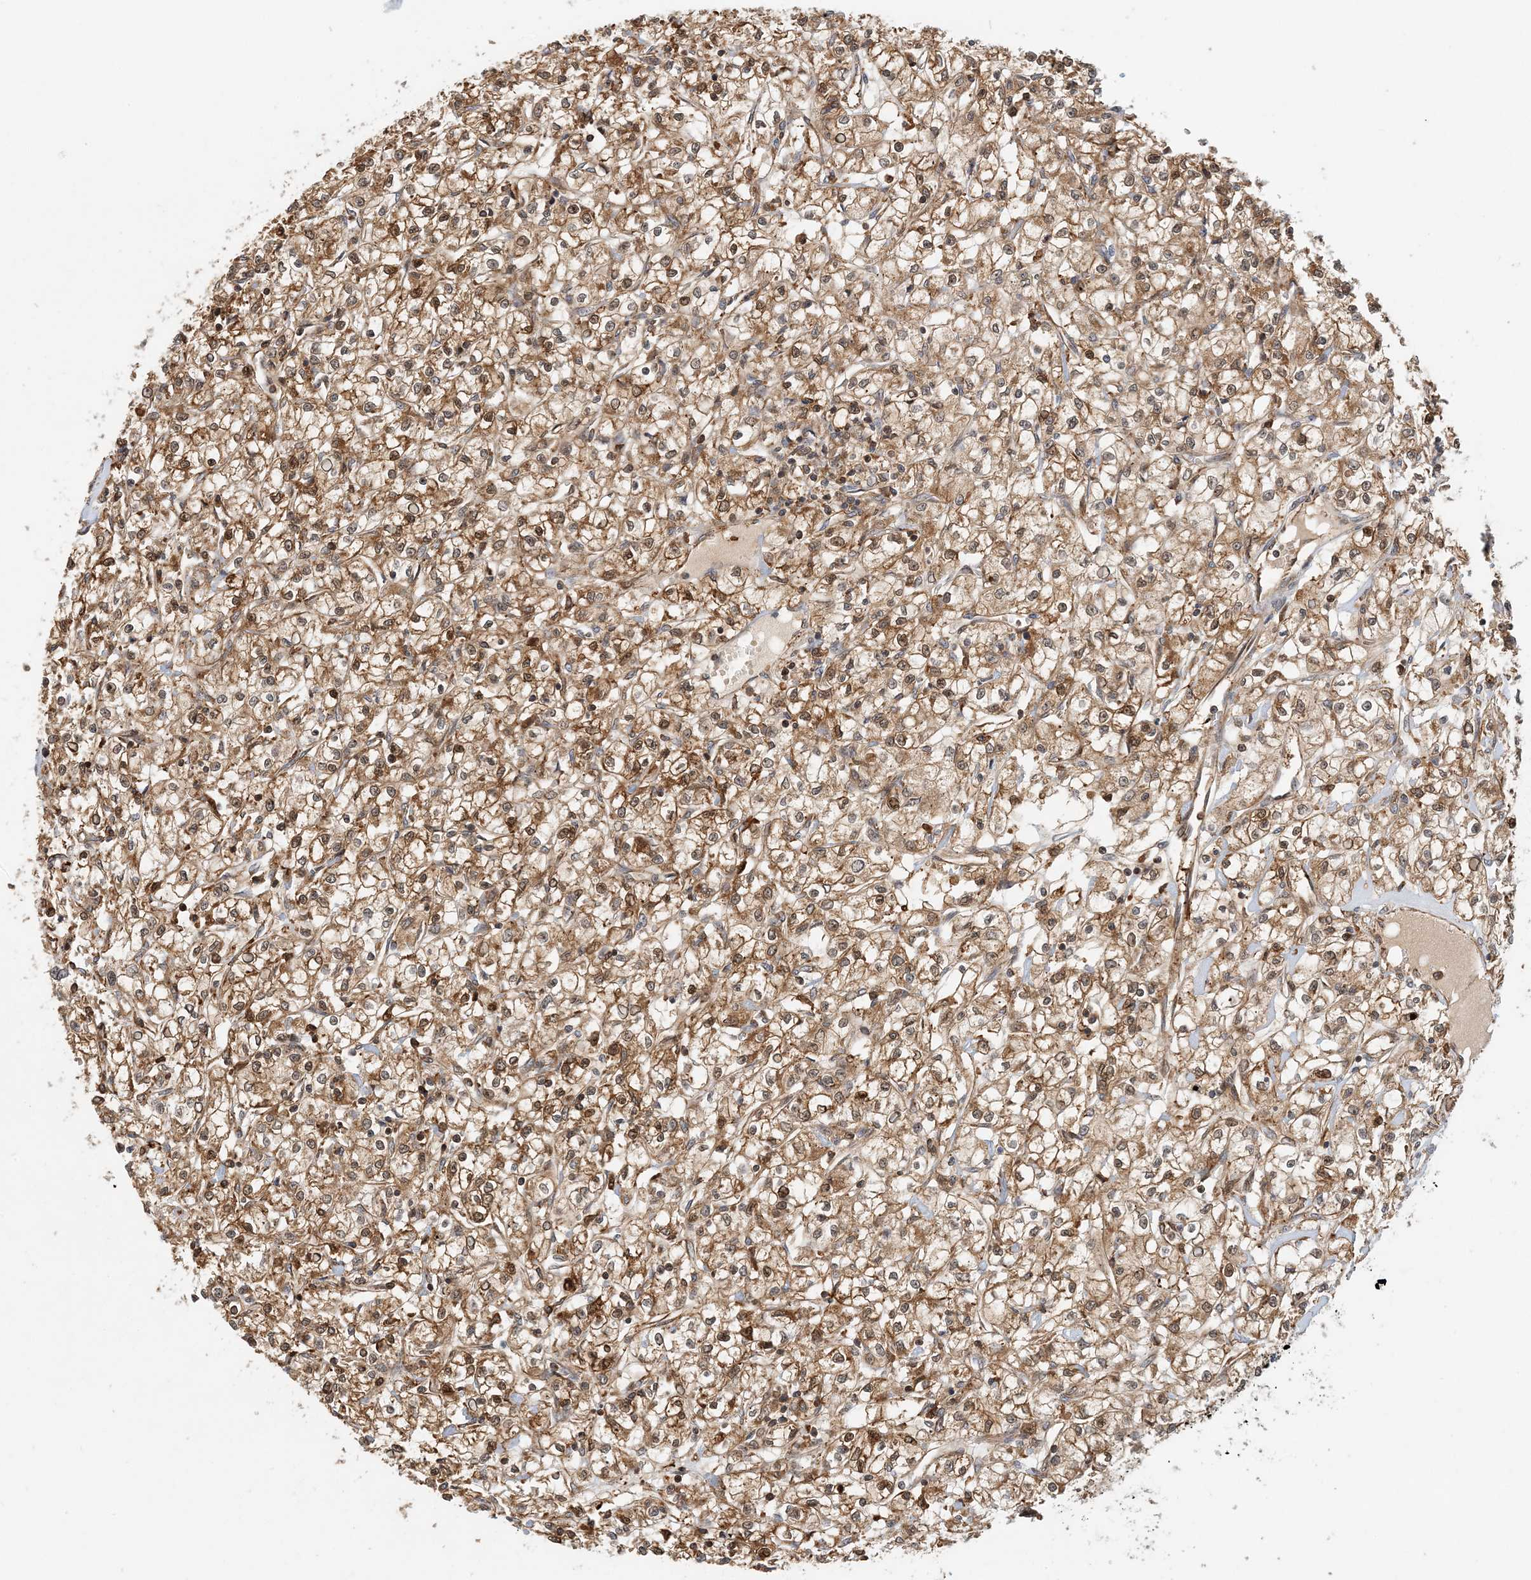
{"staining": {"intensity": "moderate", "quantity": ">75%", "location": "cytoplasmic/membranous"}, "tissue": "renal cancer", "cell_type": "Tumor cells", "image_type": "cancer", "snomed": [{"axis": "morphology", "description": "Adenocarcinoma, NOS"}, {"axis": "topography", "description": "Kidney"}], "caption": "Protein positivity by immunohistochemistry (IHC) shows moderate cytoplasmic/membranous expression in about >75% of tumor cells in renal adenocarcinoma.", "gene": "HNMT", "patient": {"sex": "female", "age": 59}}